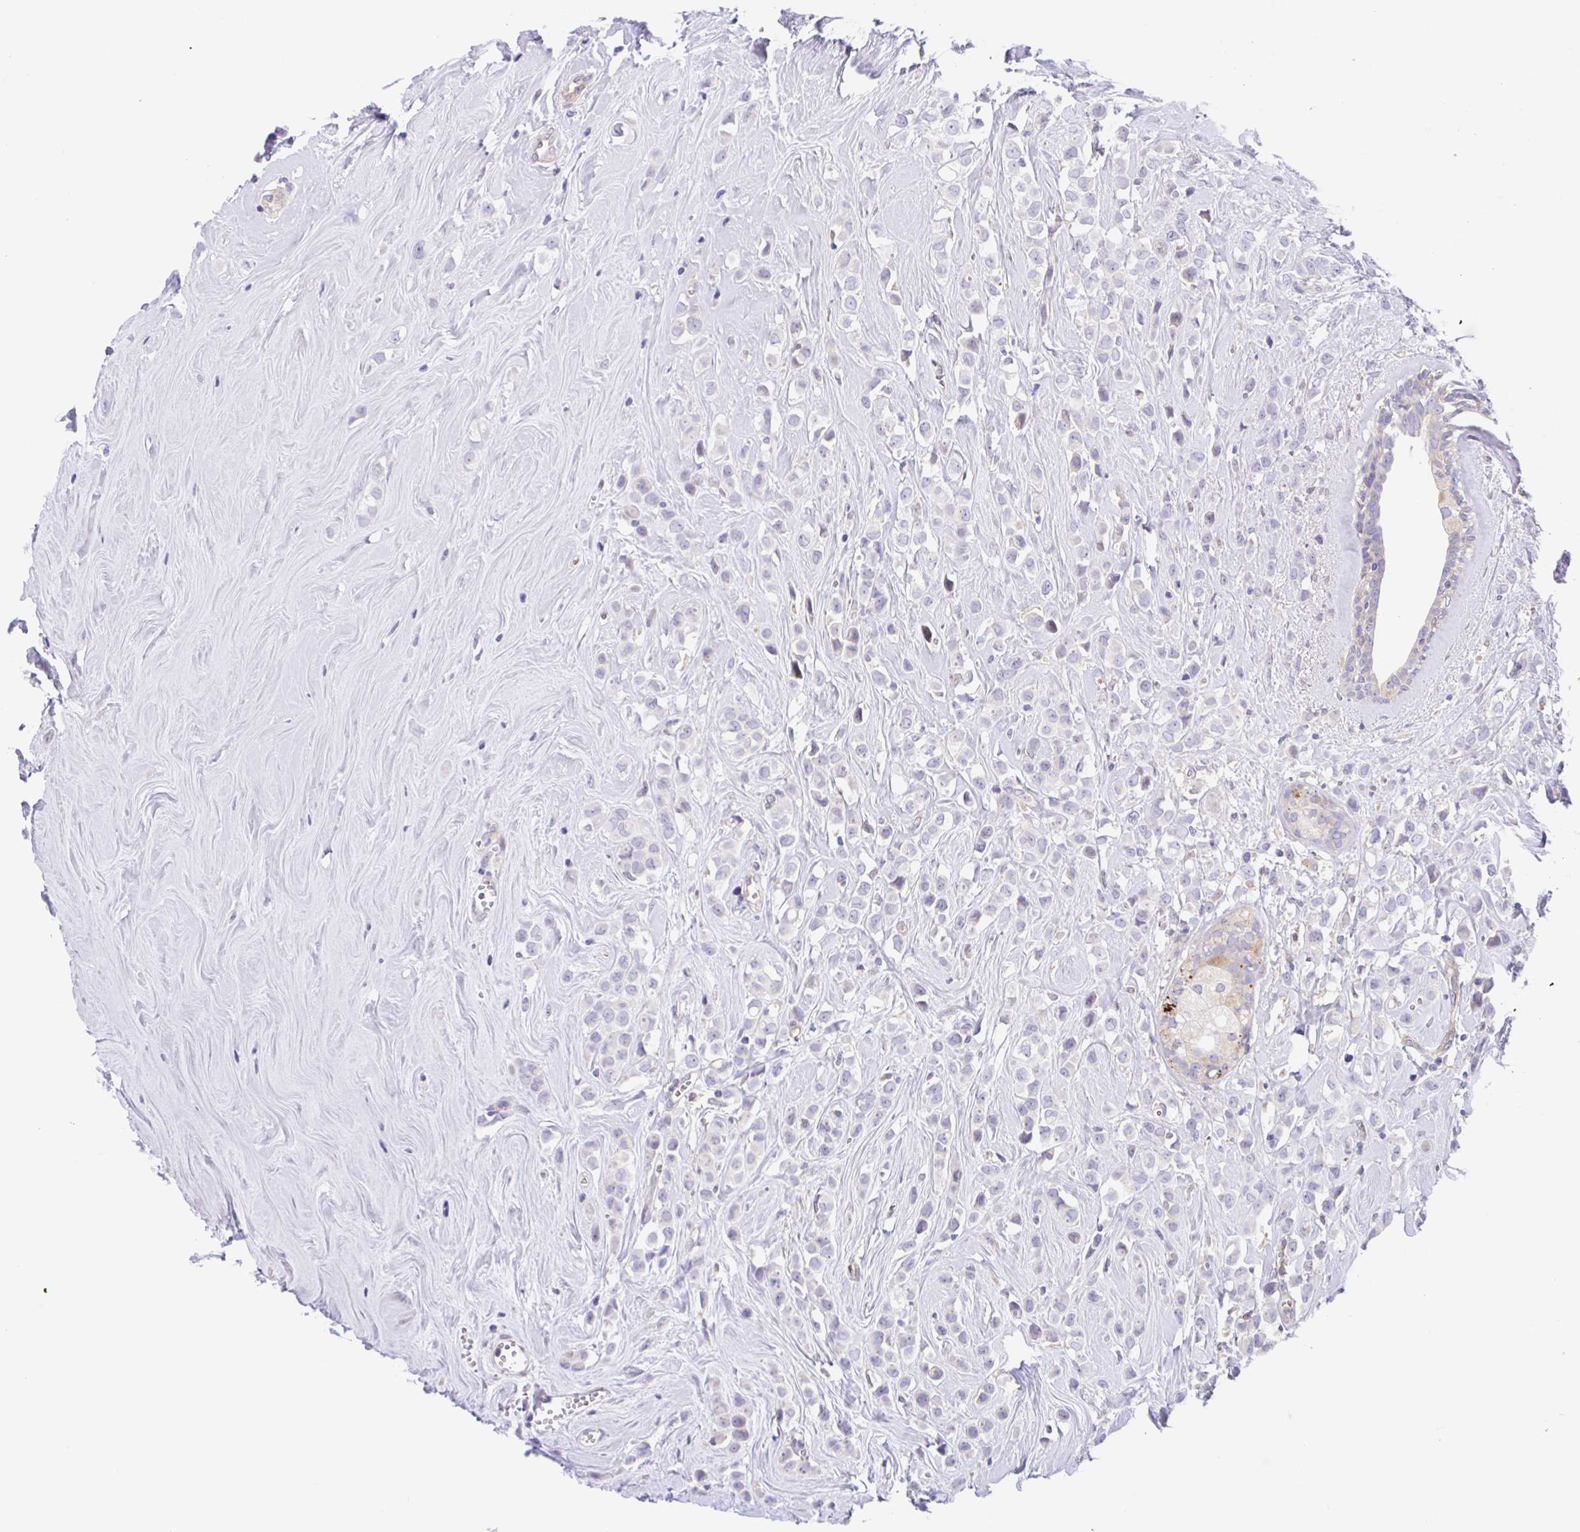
{"staining": {"intensity": "negative", "quantity": "none", "location": "none"}, "tissue": "breast cancer", "cell_type": "Tumor cells", "image_type": "cancer", "snomed": [{"axis": "morphology", "description": "Duct carcinoma"}, {"axis": "topography", "description": "Breast"}], "caption": "Immunohistochemistry photomicrograph of breast cancer stained for a protein (brown), which exhibits no staining in tumor cells.", "gene": "TMEM86A", "patient": {"sex": "female", "age": 80}}